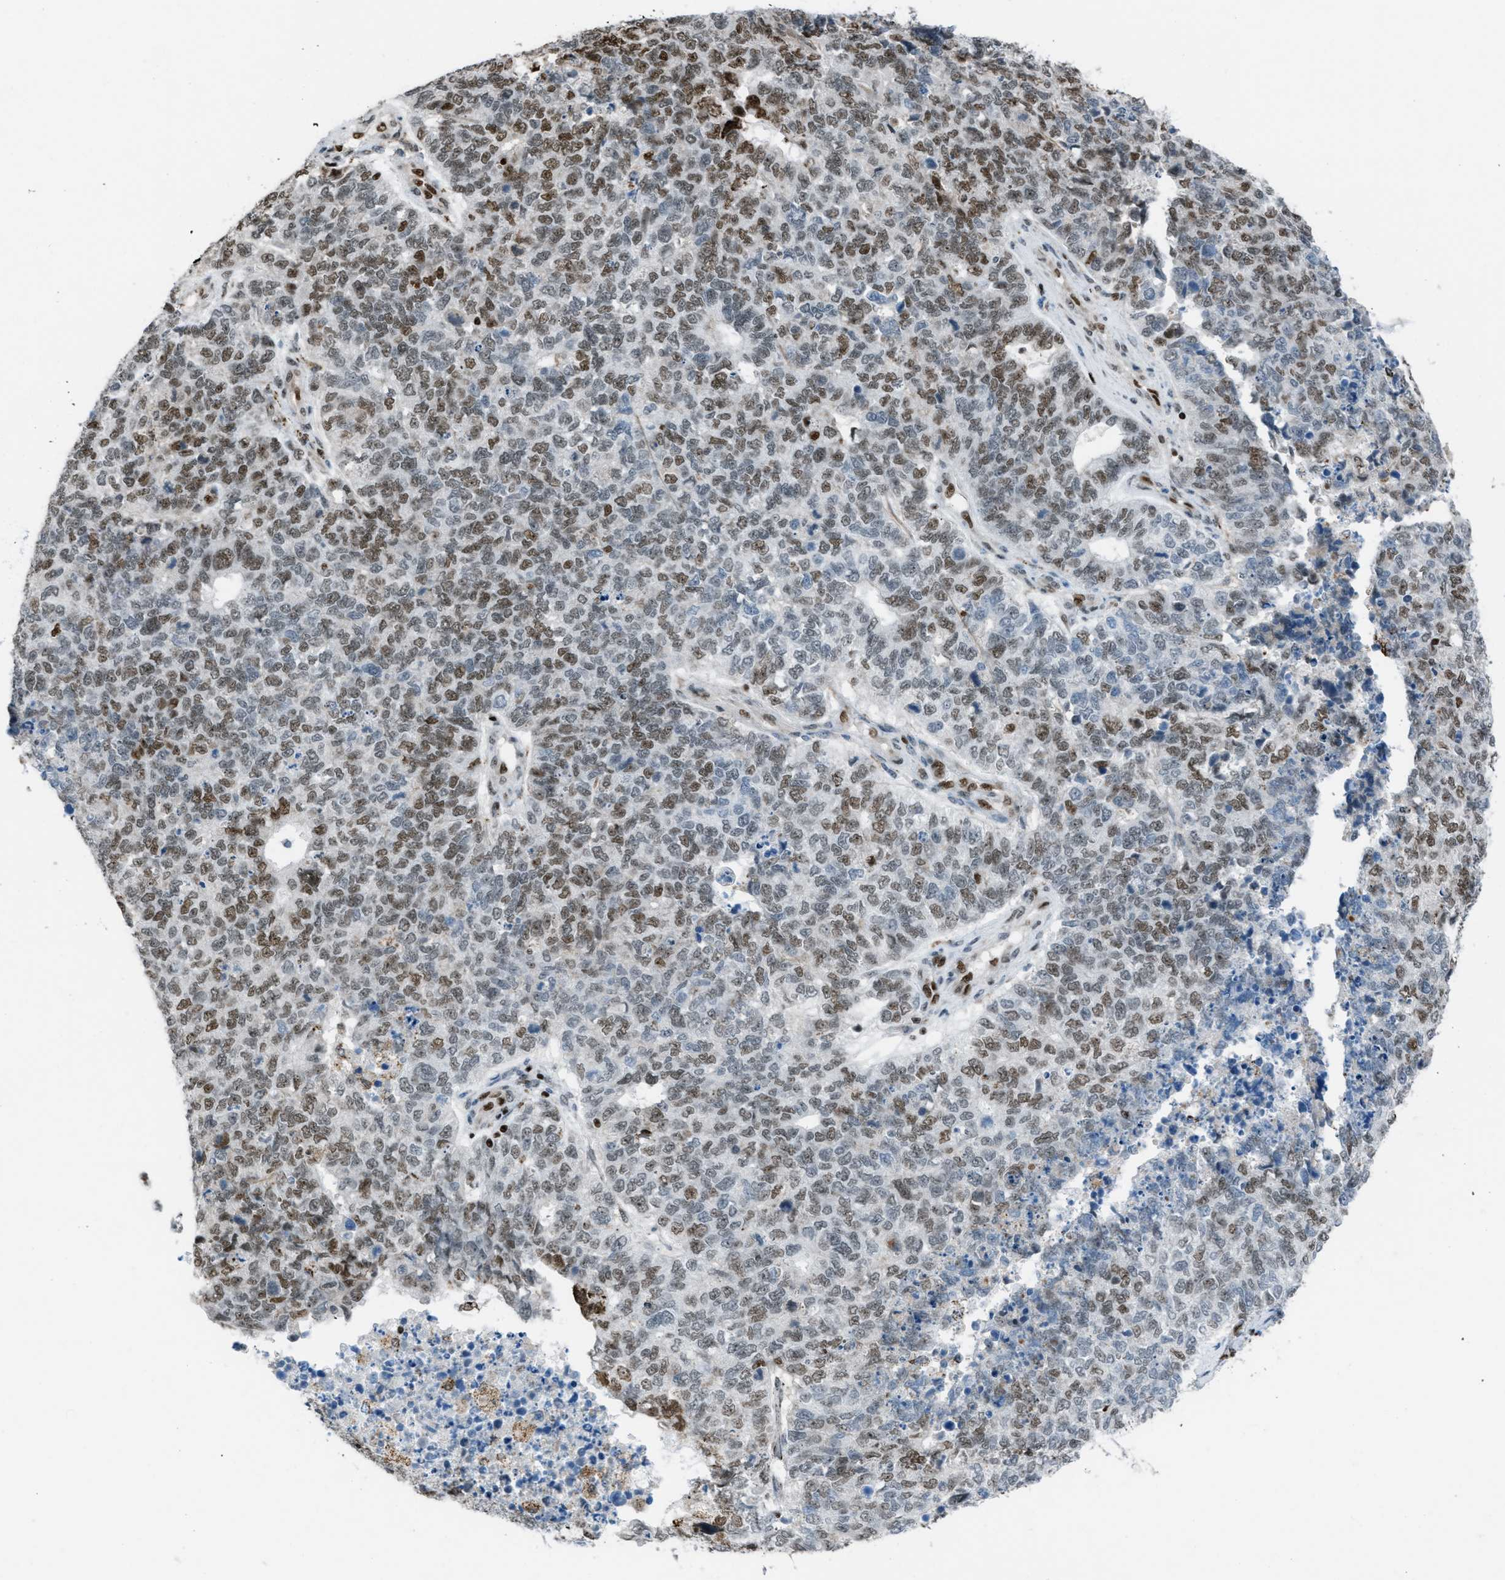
{"staining": {"intensity": "moderate", "quantity": "25%-75%", "location": "nuclear"}, "tissue": "cervical cancer", "cell_type": "Tumor cells", "image_type": "cancer", "snomed": [{"axis": "morphology", "description": "Squamous cell carcinoma, NOS"}, {"axis": "topography", "description": "Cervix"}], "caption": "Protein expression analysis of cervical squamous cell carcinoma displays moderate nuclear positivity in approximately 25%-75% of tumor cells.", "gene": "SLFN5", "patient": {"sex": "female", "age": 63}}